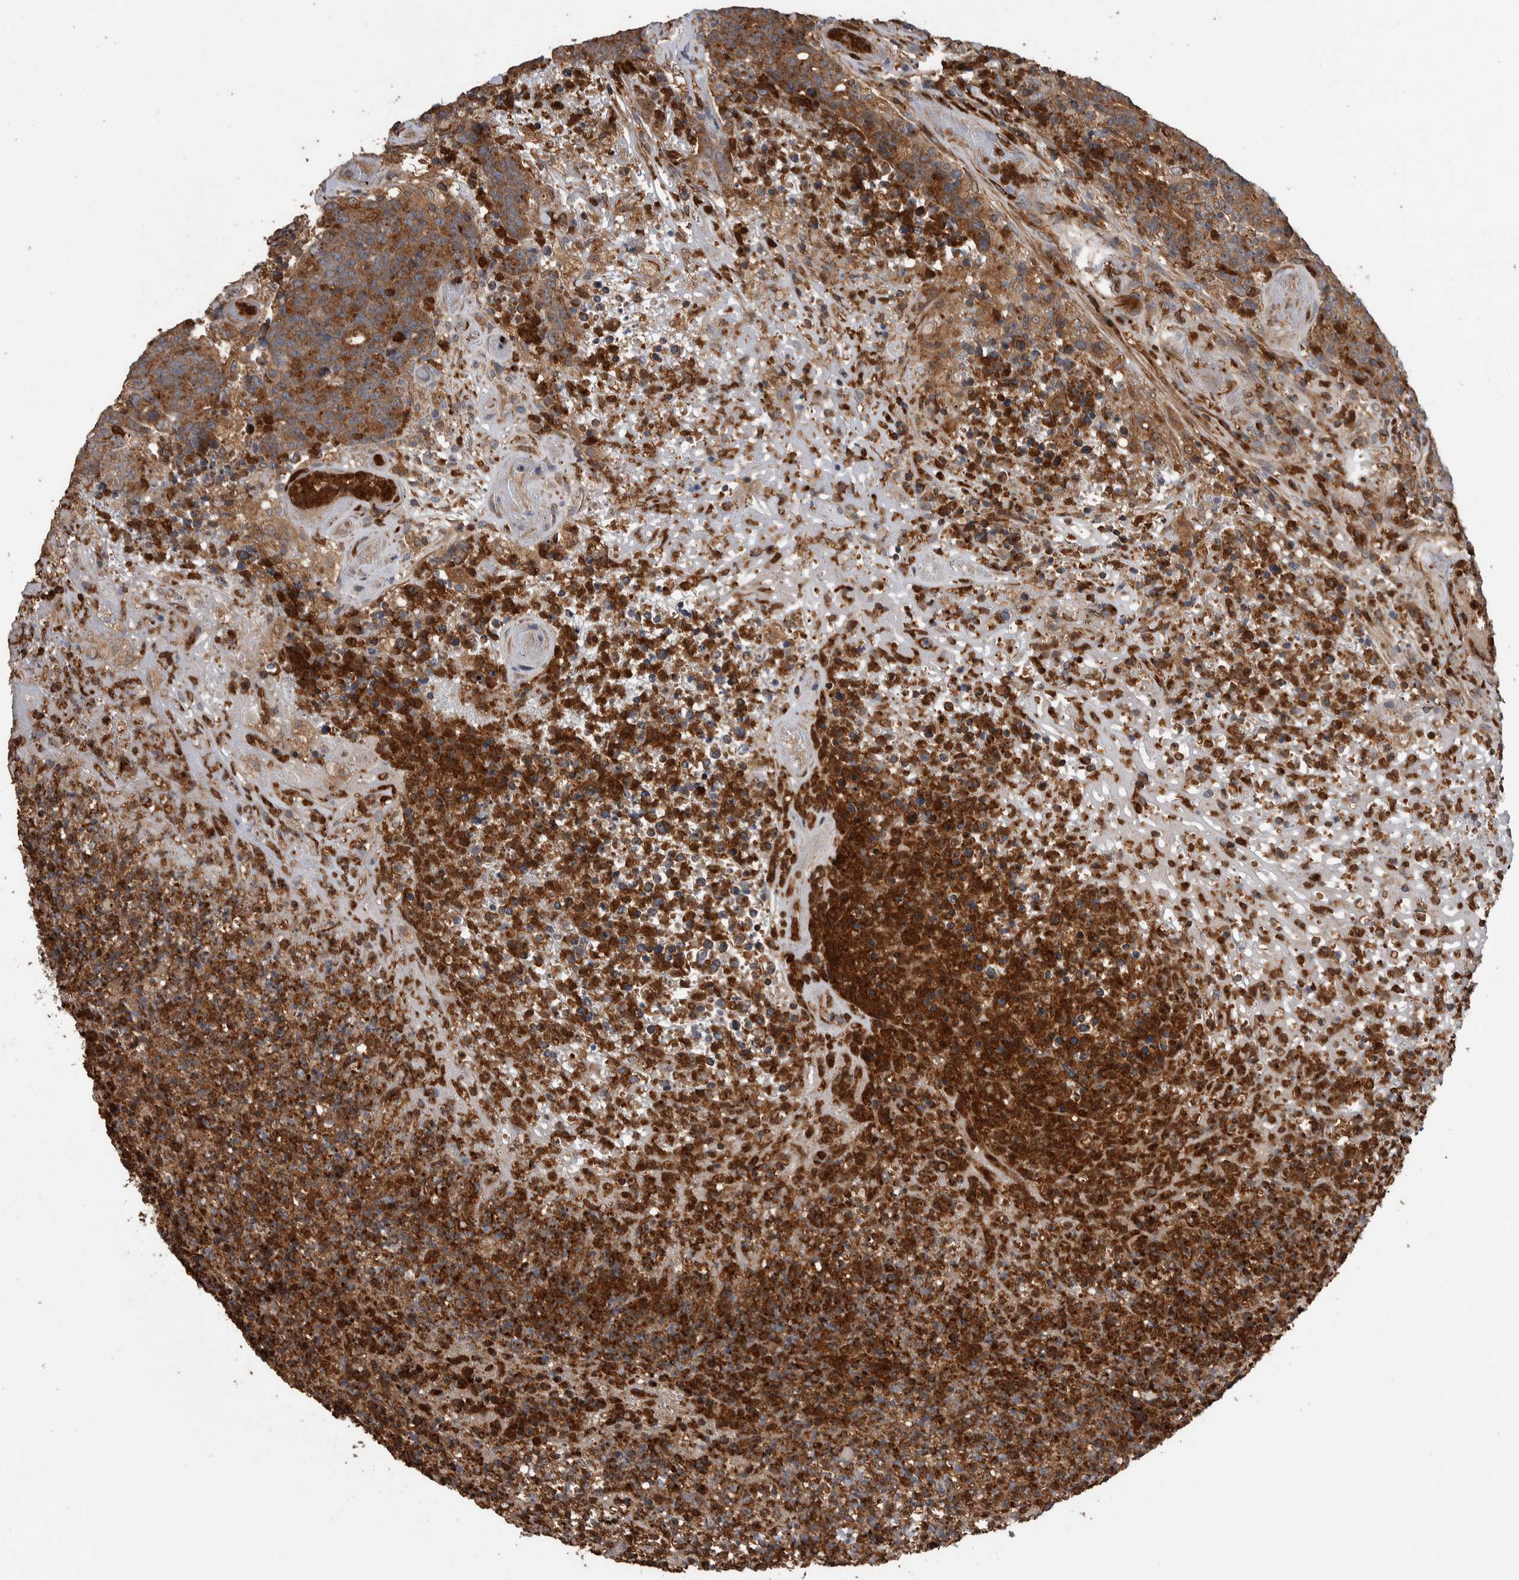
{"staining": {"intensity": "weak", "quantity": ">75%", "location": "cytoplasmic/membranous"}, "tissue": "colorectal cancer", "cell_type": "Tumor cells", "image_type": "cancer", "snomed": [{"axis": "morphology", "description": "Normal tissue, NOS"}, {"axis": "morphology", "description": "Adenocarcinoma, NOS"}, {"axis": "topography", "description": "Colon"}], "caption": "An immunohistochemistry (IHC) micrograph of tumor tissue is shown. Protein staining in brown shows weak cytoplasmic/membranous positivity in colorectal cancer (adenocarcinoma) within tumor cells.", "gene": "SDCBP", "patient": {"sex": "female", "age": 75}}